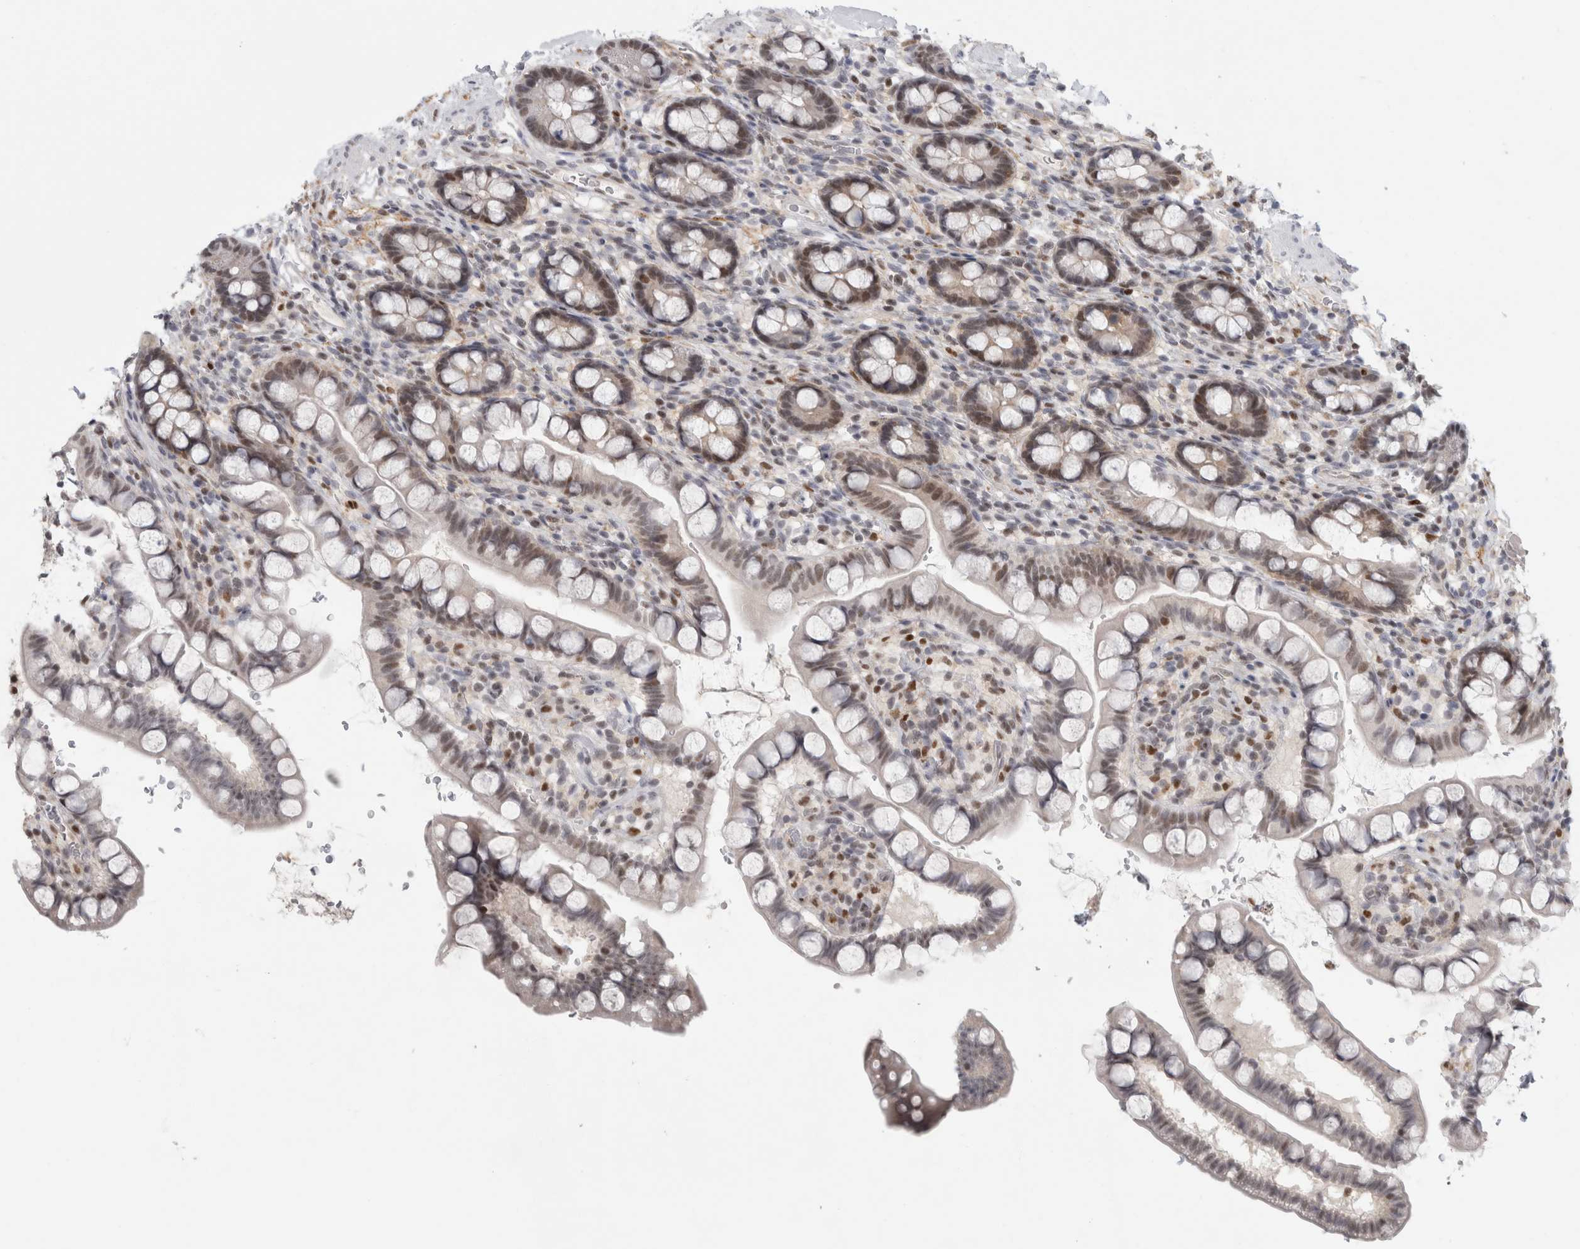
{"staining": {"intensity": "weak", "quantity": "25%-75%", "location": "nuclear"}, "tissue": "small intestine", "cell_type": "Glandular cells", "image_type": "normal", "snomed": [{"axis": "morphology", "description": "Normal tissue, NOS"}, {"axis": "topography", "description": "Smooth muscle"}, {"axis": "topography", "description": "Small intestine"}], "caption": "Immunohistochemical staining of benign human small intestine displays low levels of weak nuclear expression in approximately 25%-75% of glandular cells. (Brightfield microscopy of DAB IHC at high magnification).", "gene": "SRARP", "patient": {"sex": "female", "age": 84}}